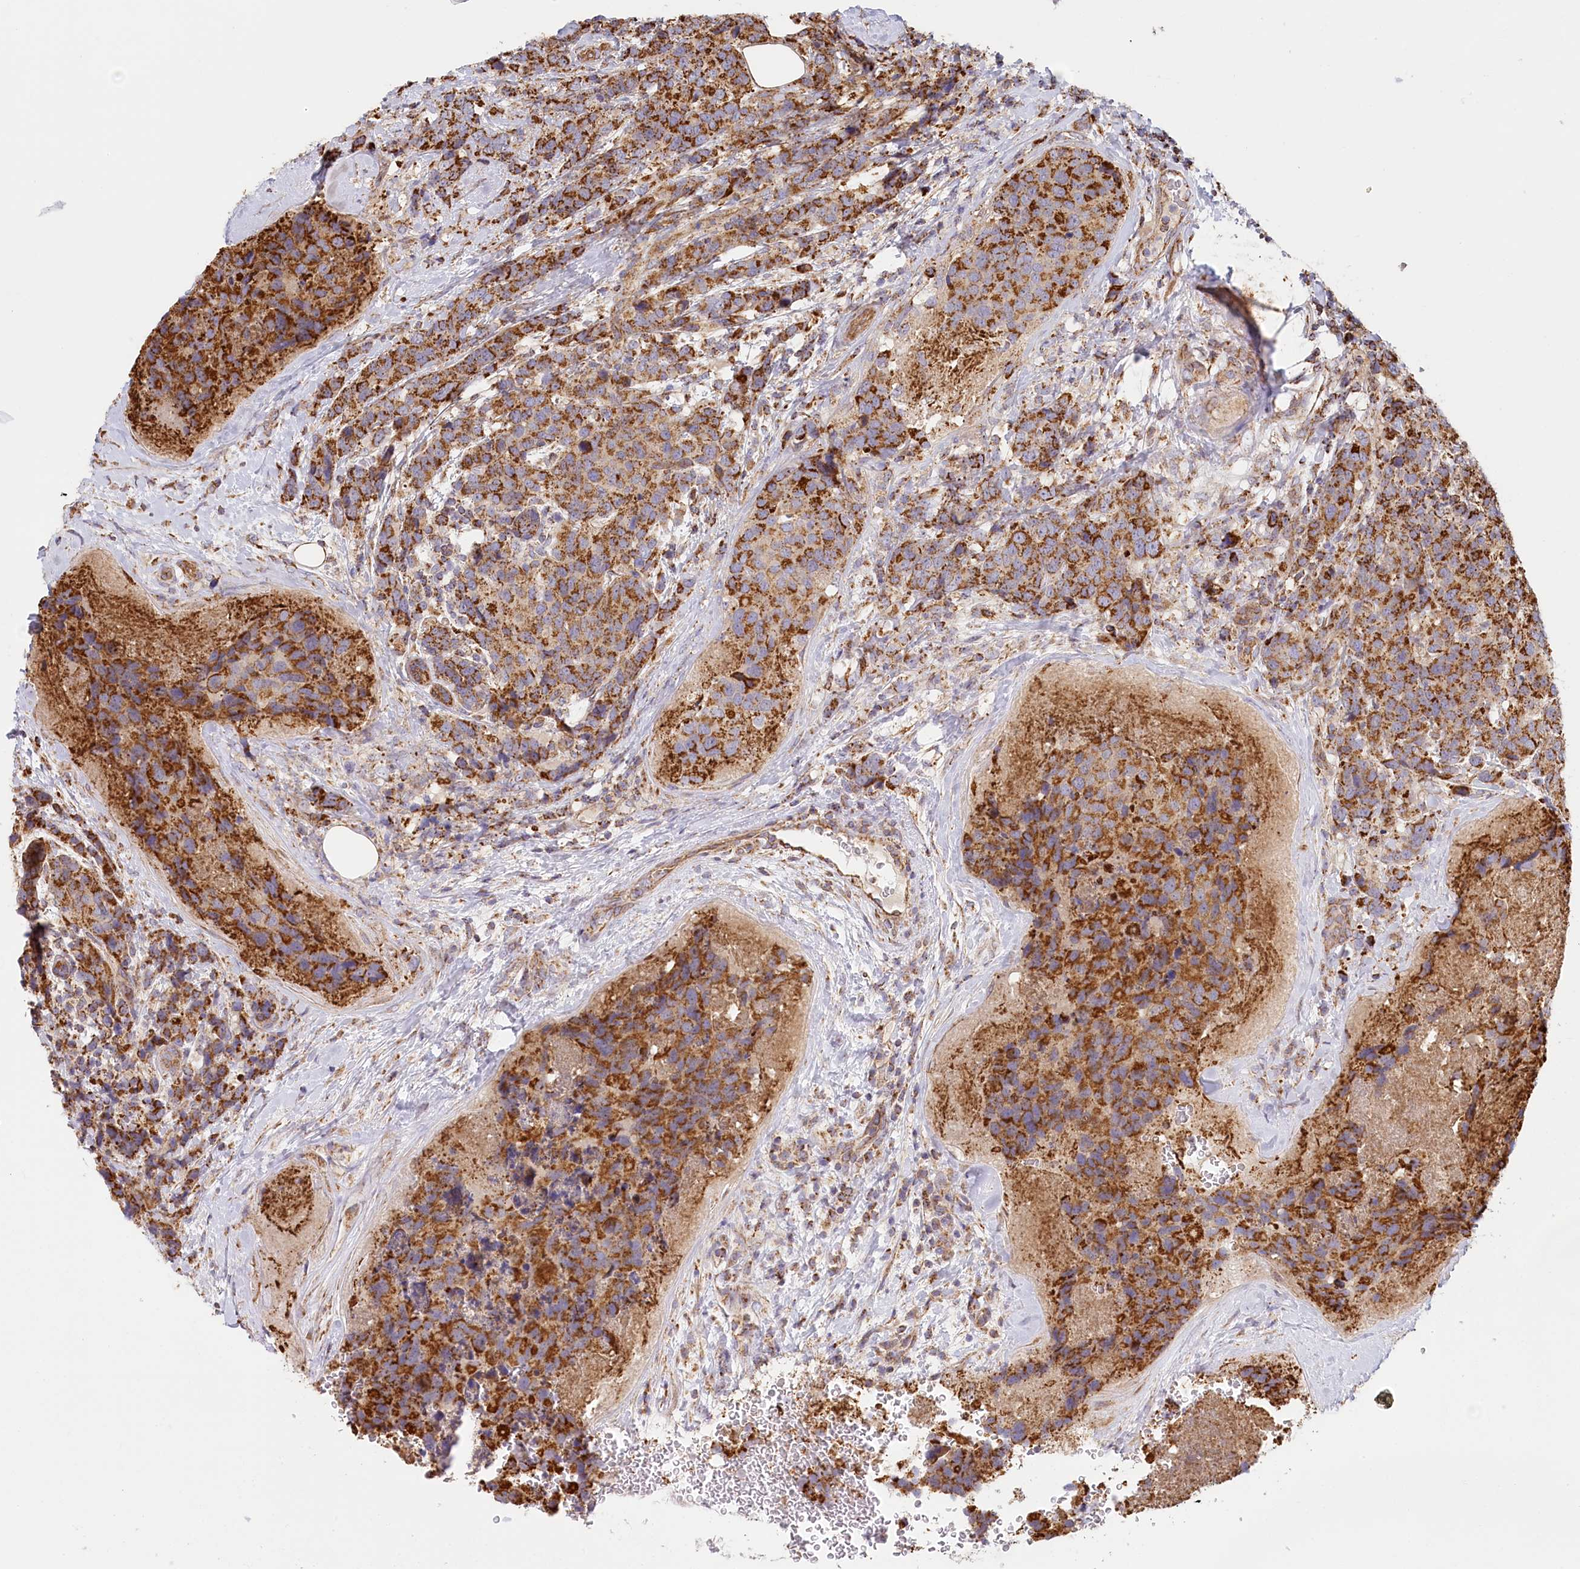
{"staining": {"intensity": "strong", "quantity": ">75%", "location": "cytoplasmic/membranous"}, "tissue": "breast cancer", "cell_type": "Tumor cells", "image_type": "cancer", "snomed": [{"axis": "morphology", "description": "Lobular carcinoma"}, {"axis": "topography", "description": "Breast"}], "caption": "A brown stain shows strong cytoplasmic/membranous staining of a protein in breast cancer (lobular carcinoma) tumor cells. (Brightfield microscopy of DAB IHC at high magnification).", "gene": "UMPS", "patient": {"sex": "female", "age": 59}}